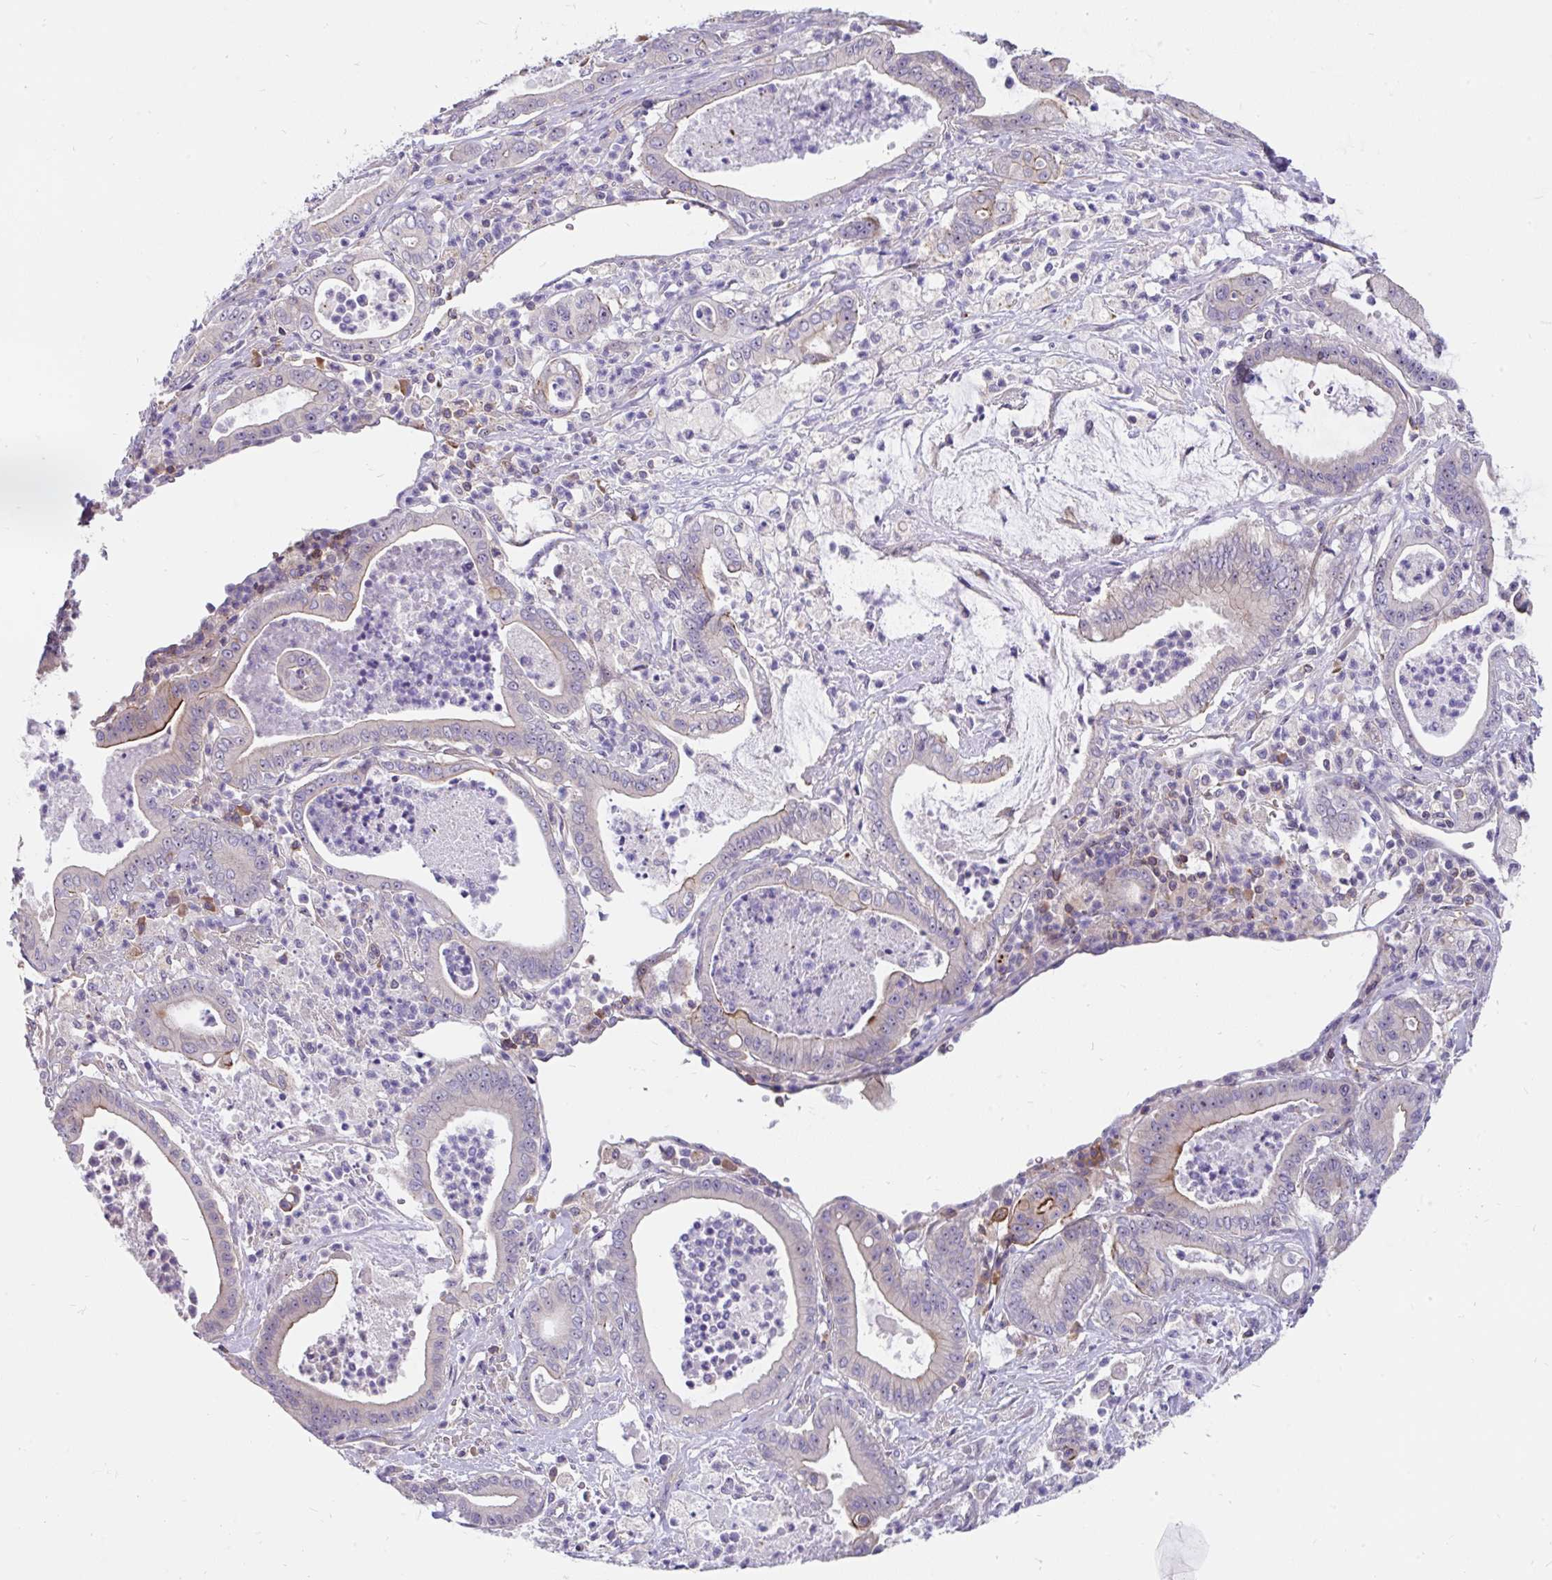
{"staining": {"intensity": "moderate", "quantity": "<25%", "location": "cytoplasmic/membranous"}, "tissue": "pancreatic cancer", "cell_type": "Tumor cells", "image_type": "cancer", "snomed": [{"axis": "morphology", "description": "Adenocarcinoma, NOS"}, {"axis": "topography", "description": "Pancreas"}], "caption": "An image showing moderate cytoplasmic/membranous positivity in approximately <25% of tumor cells in pancreatic cancer (adenocarcinoma), as visualized by brown immunohistochemical staining.", "gene": "LRRC26", "patient": {"sex": "male", "age": 71}}